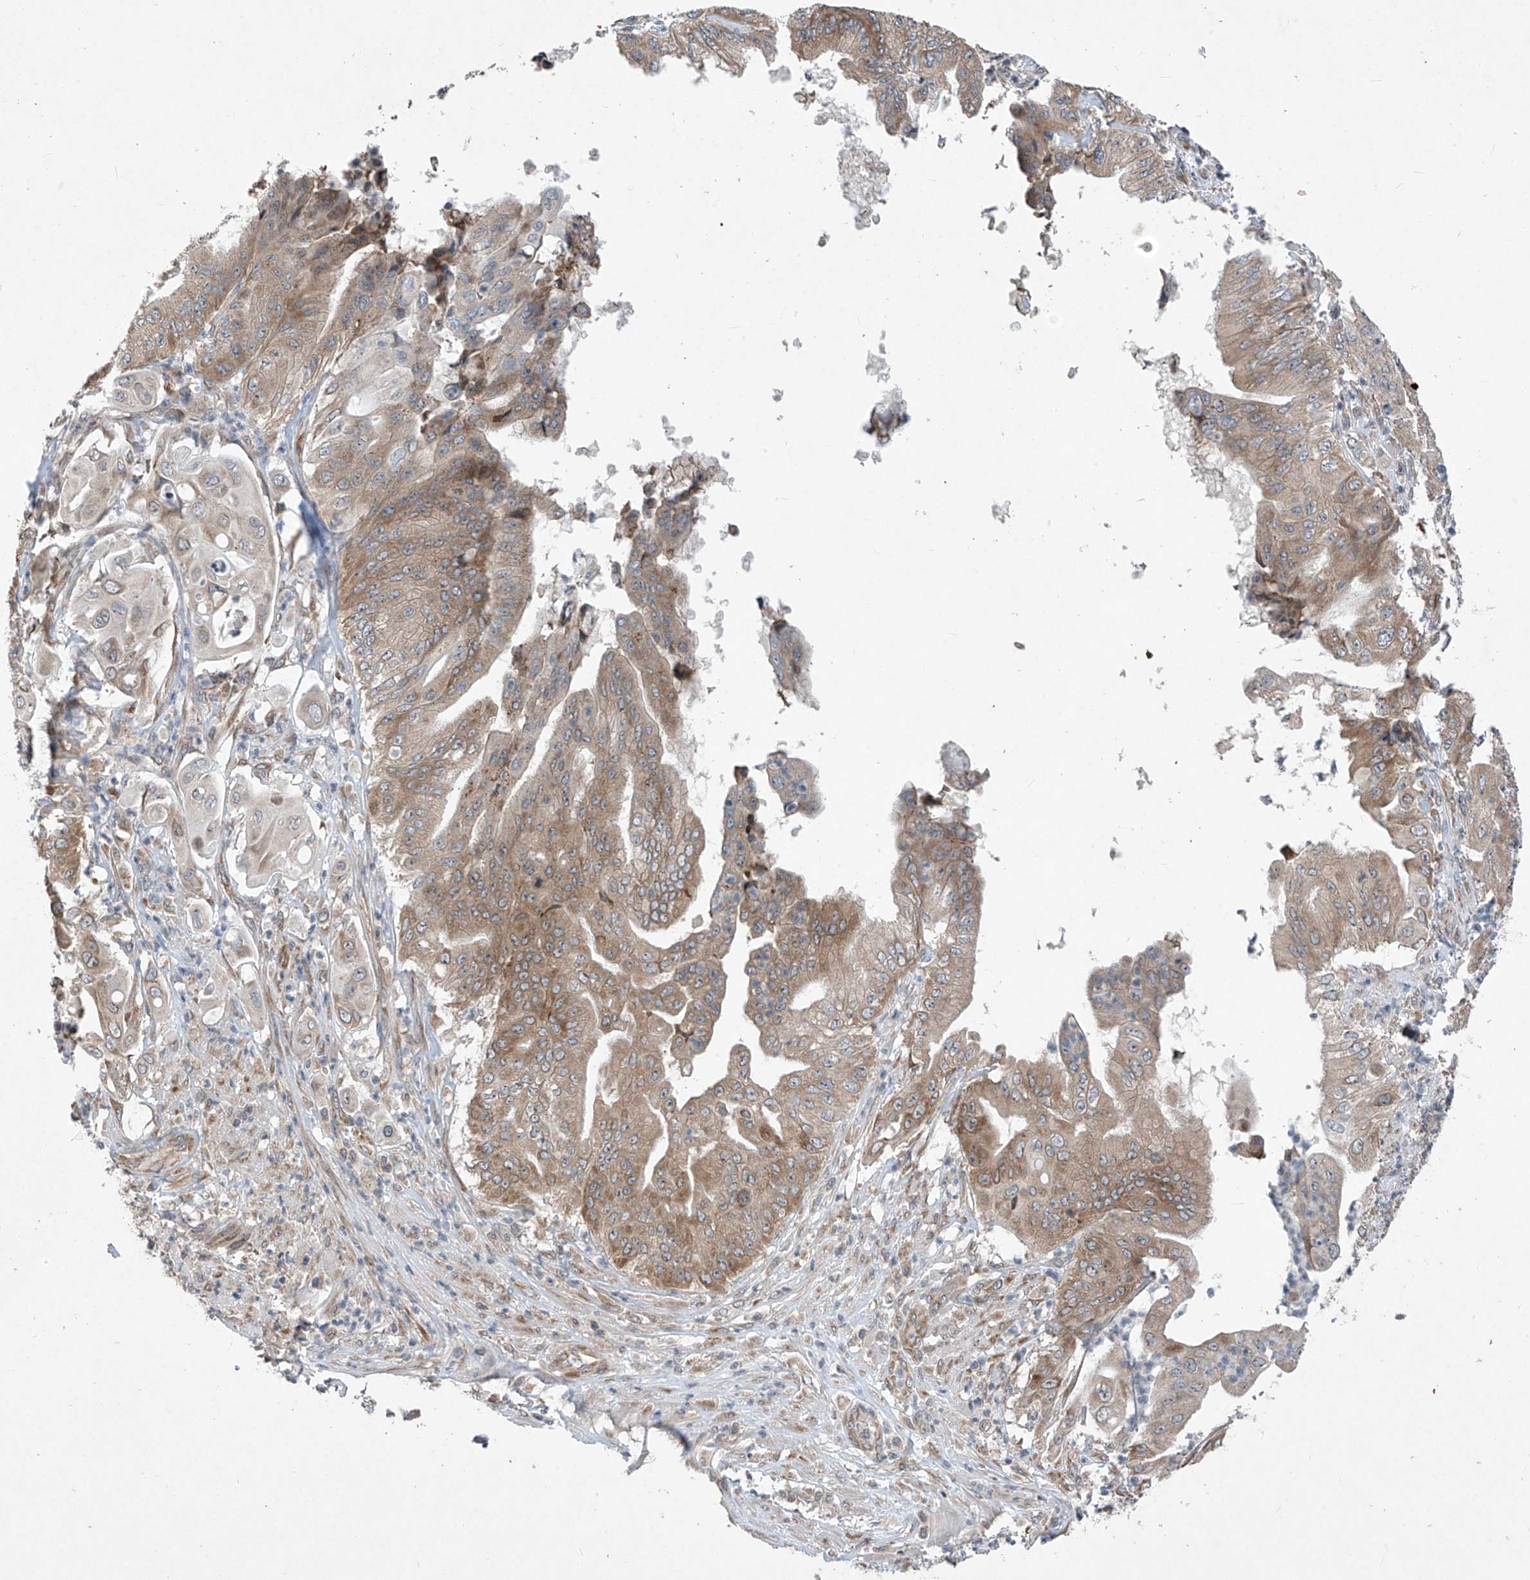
{"staining": {"intensity": "weak", "quantity": "25%-75%", "location": "cytoplasmic/membranous"}, "tissue": "pancreatic cancer", "cell_type": "Tumor cells", "image_type": "cancer", "snomed": [{"axis": "morphology", "description": "Adenocarcinoma, NOS"}, {"axis": "topography", "description": "Pancreas"}], "caption": "Tumor cells reveal low levels of weak cytoplasmic/membranous staining in approximately 25%-75% of cells in human adenocarcinoma (pancreatic).", "gene": "RPL34", "patient": {"sex": "female", "age": 77}}